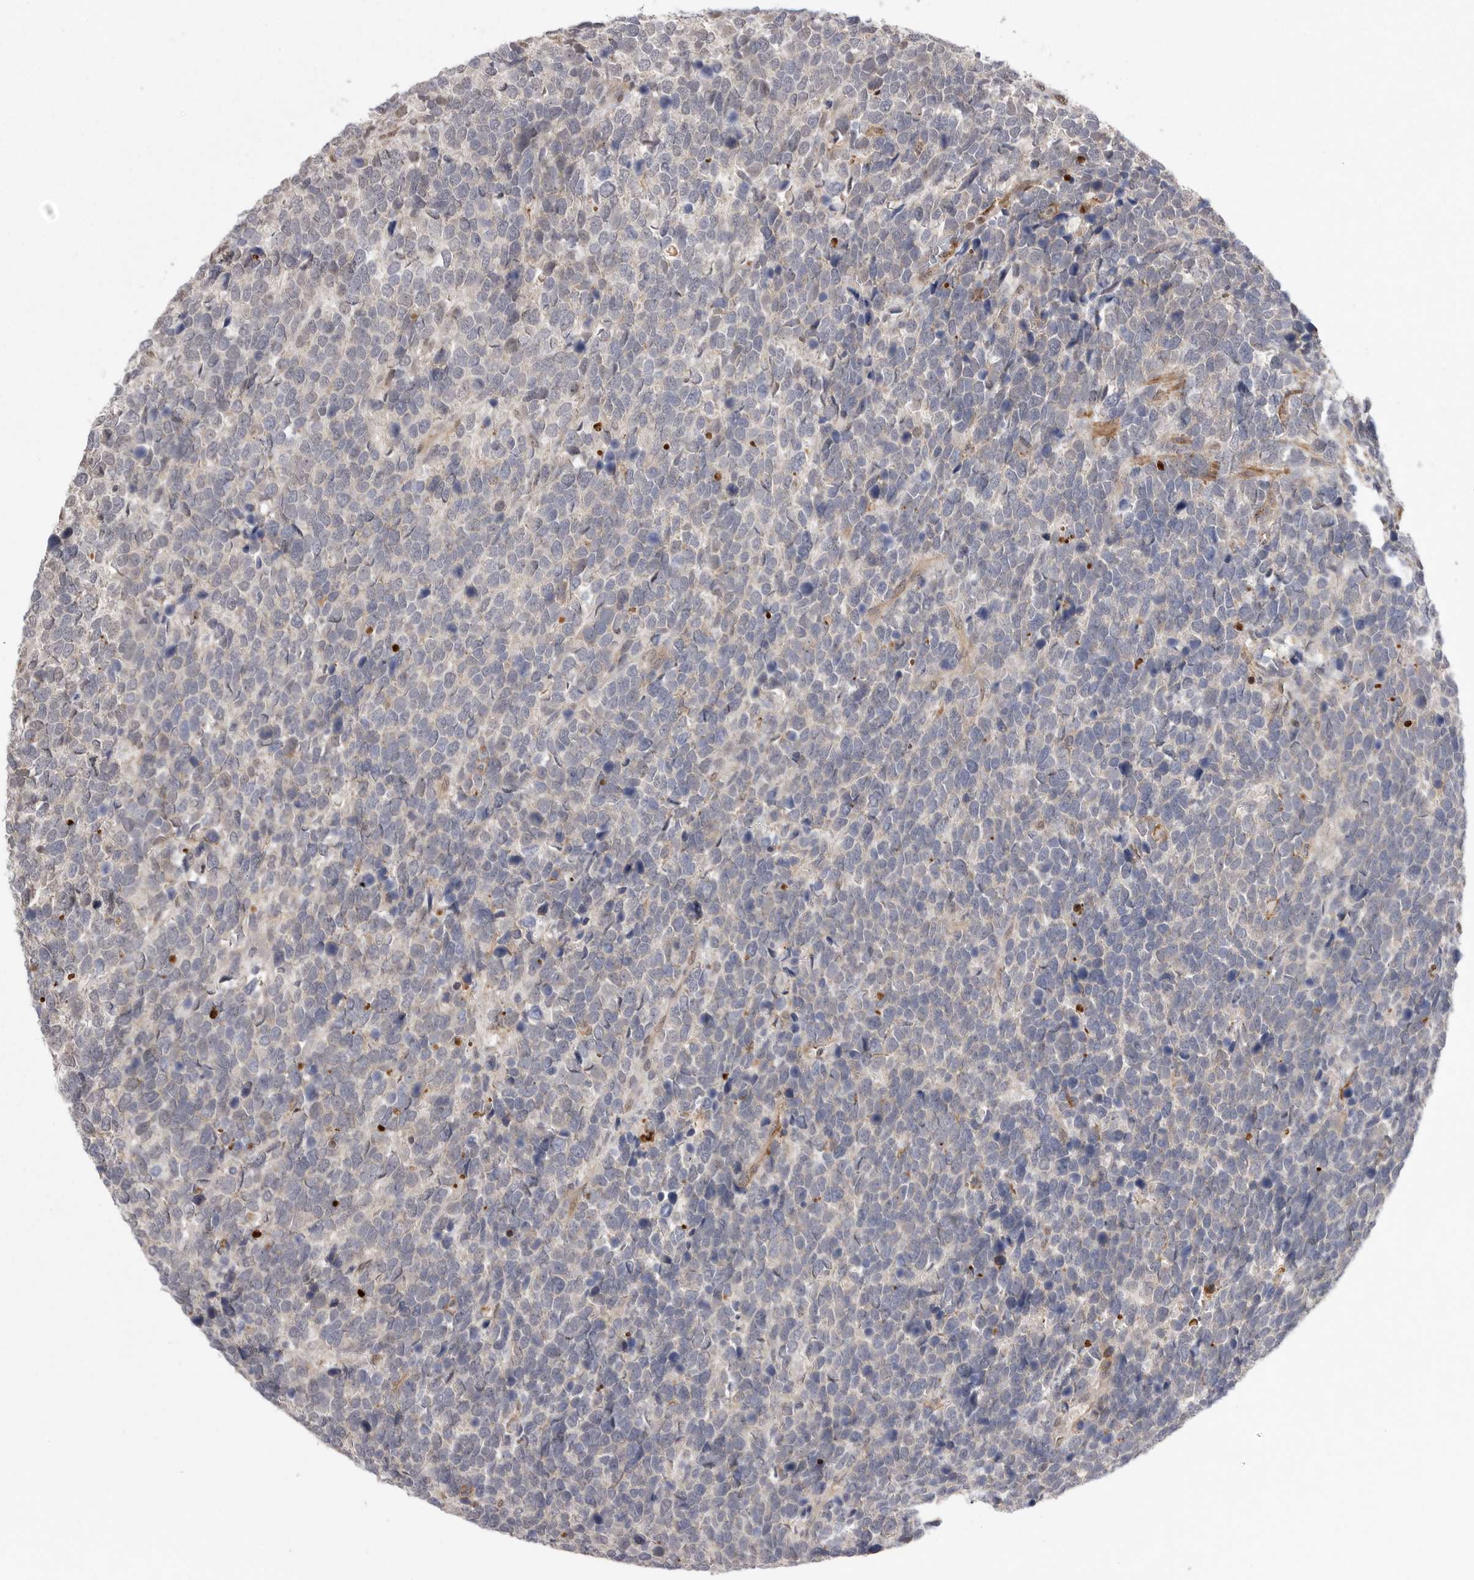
{"staining": {"intensity": "negative", "quantity": "none", "location": "none"}, "tissue": "urothelial cancer", "cell_type": "Tumor cells", "image_type": "cancer", "snomed": [{"axis": "morphology", "description": "Urothelial carcinoma, High grade"}, {"axis": "topography", "description": "Urinary bladder"}], "caption": "Tumor cells are negative for protein expression in human high-grade urothelial carcinoma.", "gene": "NECTIN1", "patient": {"sex": "female", "age": 82}}